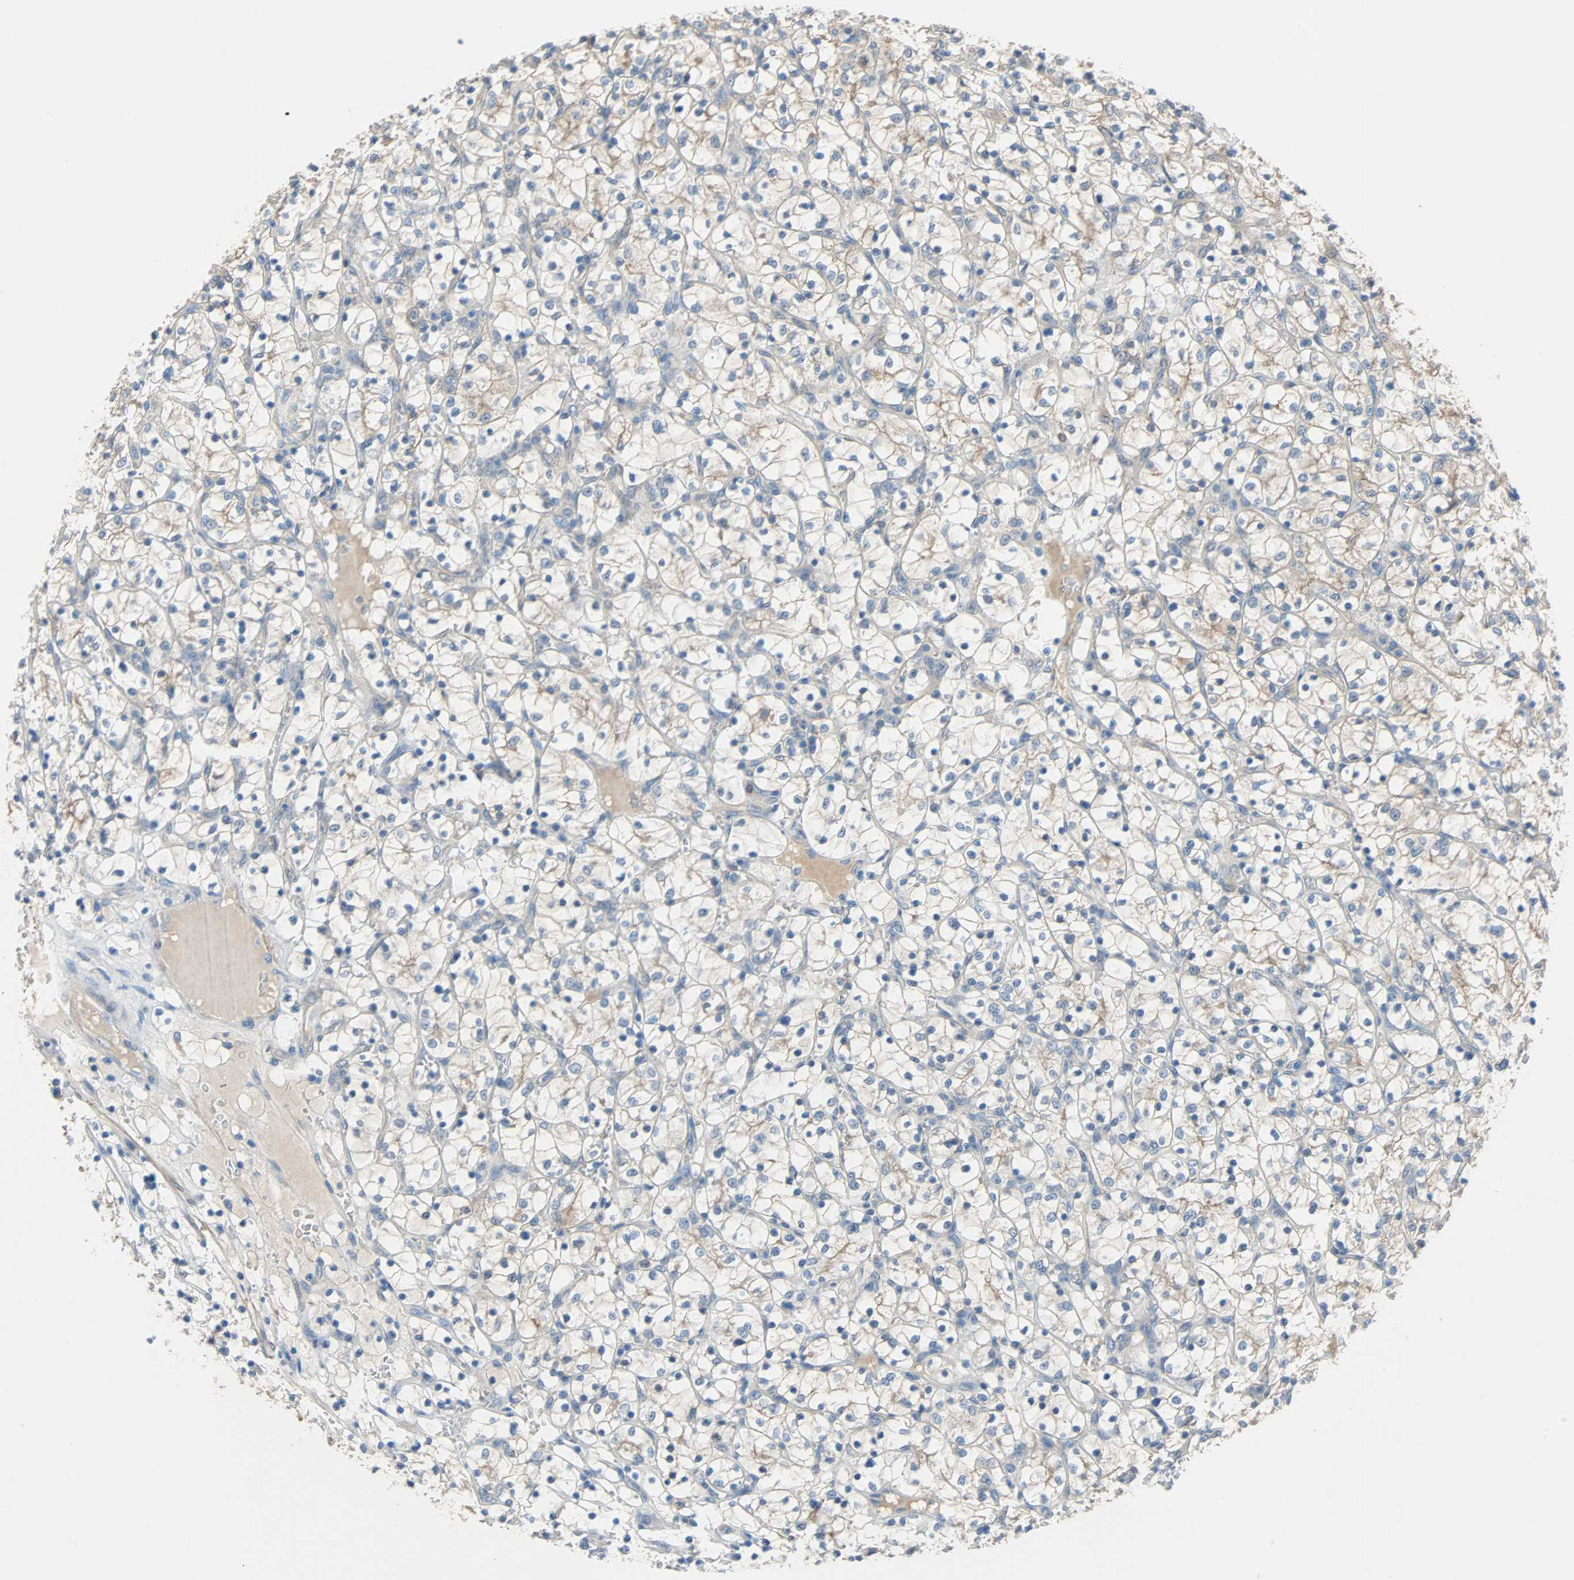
{"staining": {"intensity": "weak", "quantity": "25%-75%", "location": "cytoplasmic/membranous"}, "tissue": "renal cancer", "cell_type": "Tumor cells", "image_type": "cancer", "snomed": [{"axis": "morphology", "description": "Adenocarcinoma, NOS"}, {"axis": "topography", "description": "Kidney"}], "caption": "Immunohistochemistry (DAB) staining of adenocarcinoma (renal) reveals weak cytoplasmic/membranous protein positivity in approximately 25%-75% of tumor cells.", "gene": "TNFRSF12A", "patient": {"sex": "female", "age": 69}}